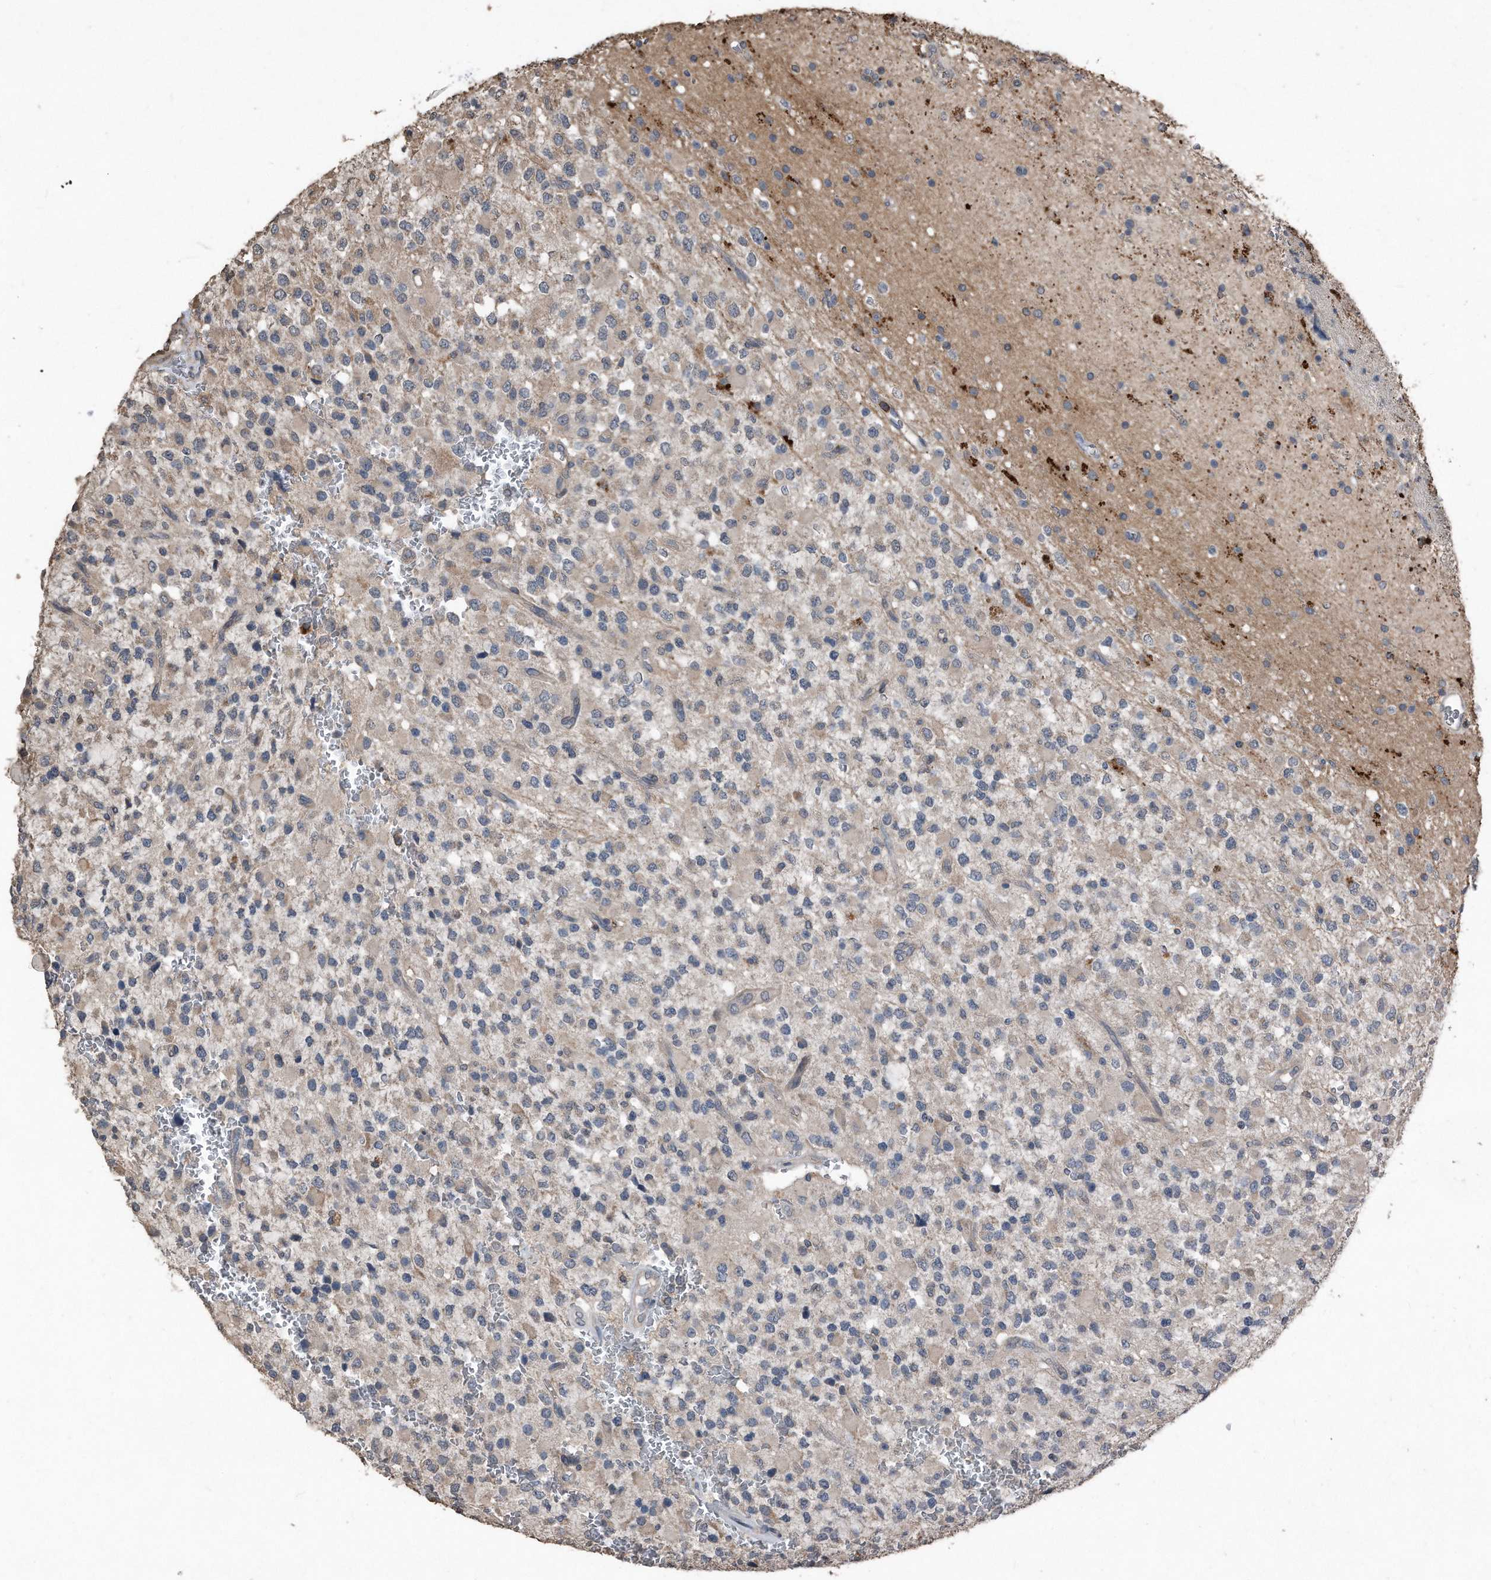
{"staining": {"intensity": "negative", "quantity": "none", "location": "none"}, "tissue": "glioma", "cell_type": "Tumor cells", "image_type": "cancer", "snomed": [{"axis": "morphology", "description": "Glioma, malignant, High grade"}, {"axis": "topography", "description": "Brain"}], "caption": "High power microscopy histopathology image of an immunohistochemistry (IHC) histopathology image of malignant high-grade glioma, revealing no significant staining in tumor cells.", "gene": "ANKRD10", "patient": {"sex": "male", "age": 34}}